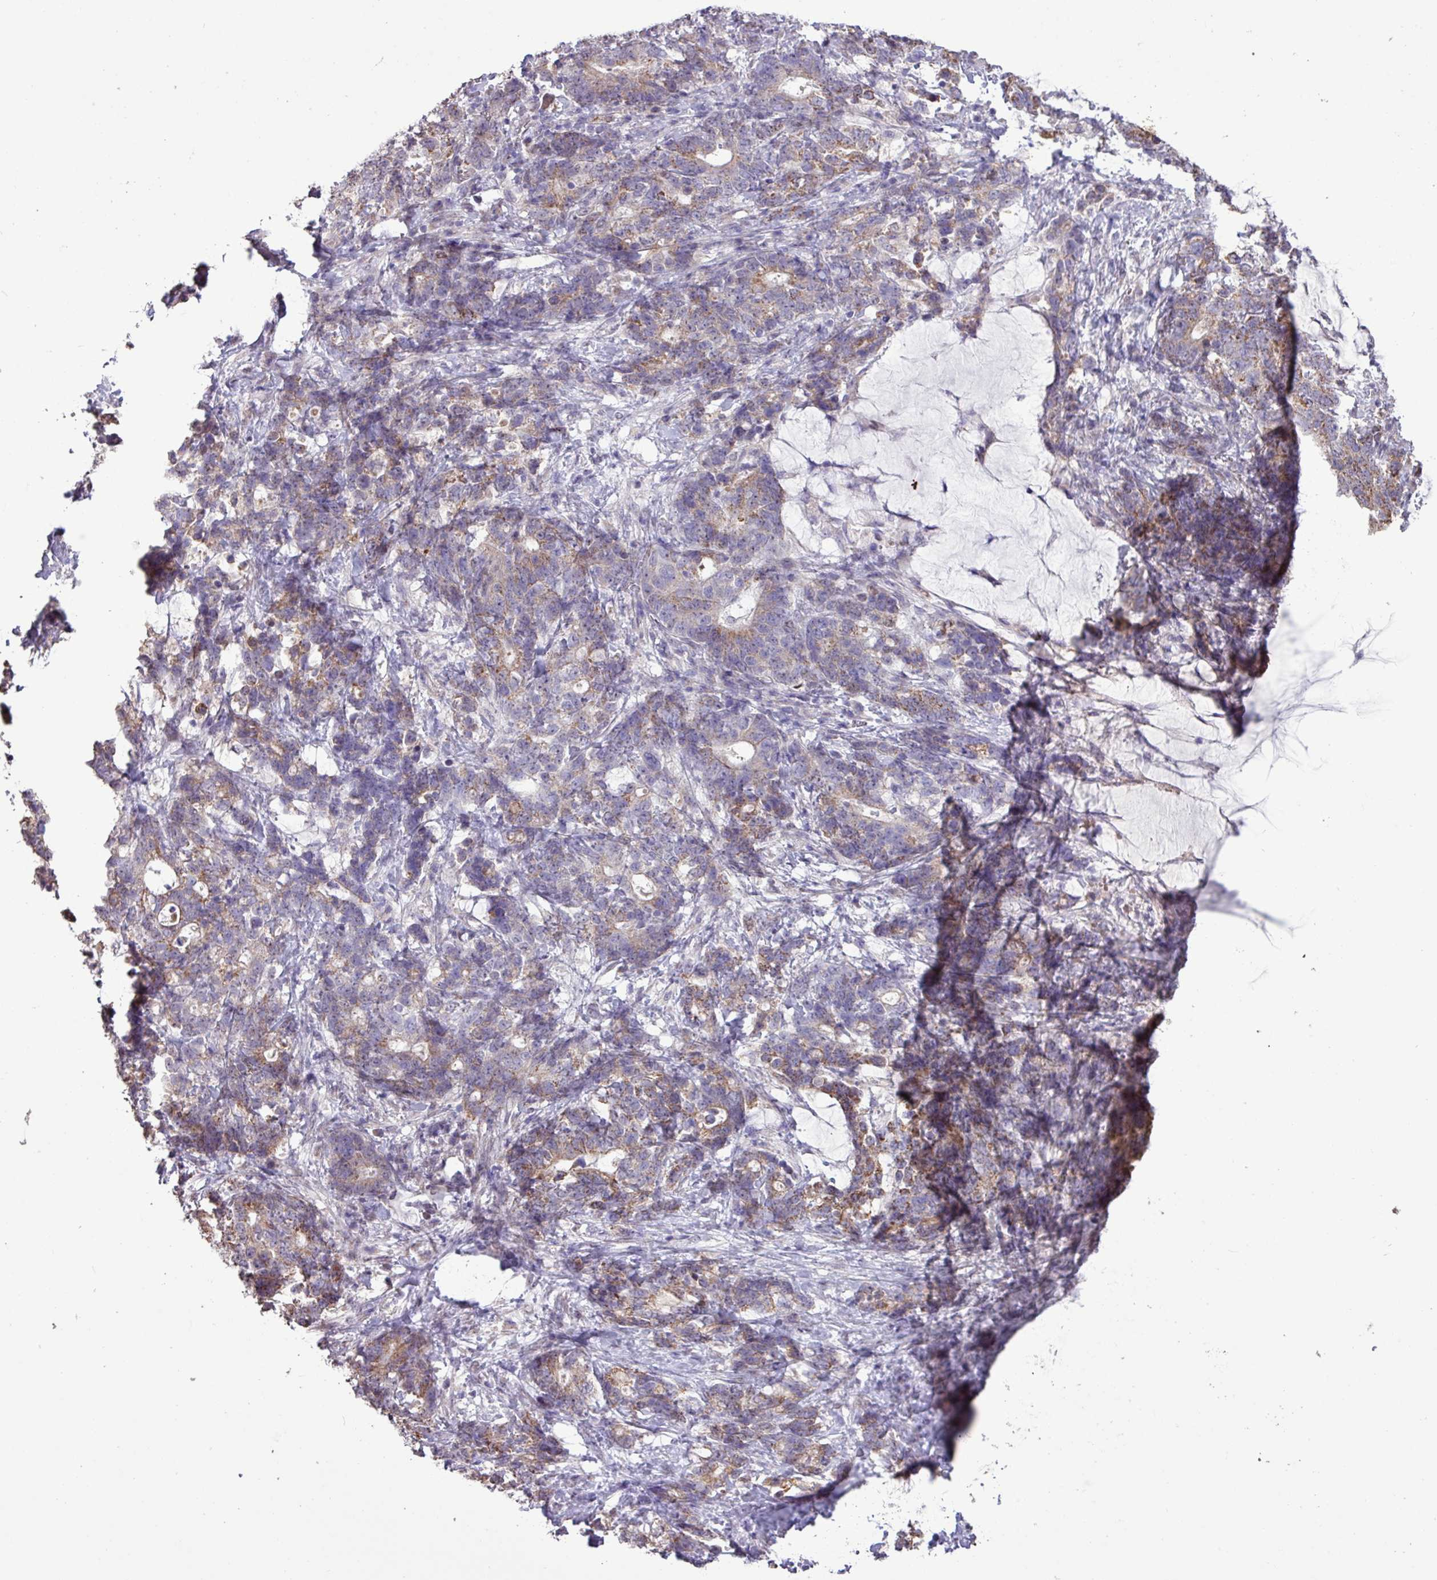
{"staining": {"intensity": "moderate", "quantity": "25%-75%", "location": "cytoplasmic/membranous"}, "tissue": "stomach cancer", "cell_type": "Tumor cells", "image_type": "cancer", "snomed": [{"axis": "morphology", "description": "Normal tissue, NOS"}, {"axis": "morphology", "description": "Adenocarcinoma, NOS"}, {"axis": "topography", "description": "Stomach"}], "caption": "Brown immunohistochemical staining in human stomach cancer (adenocarcinoma) exhibits moderate cytoplasmic/membranous expression in about 25%-75% of tumor cells.", "gene": "L3MBTL3", "patient": {"sex": "female", "age": 64}}